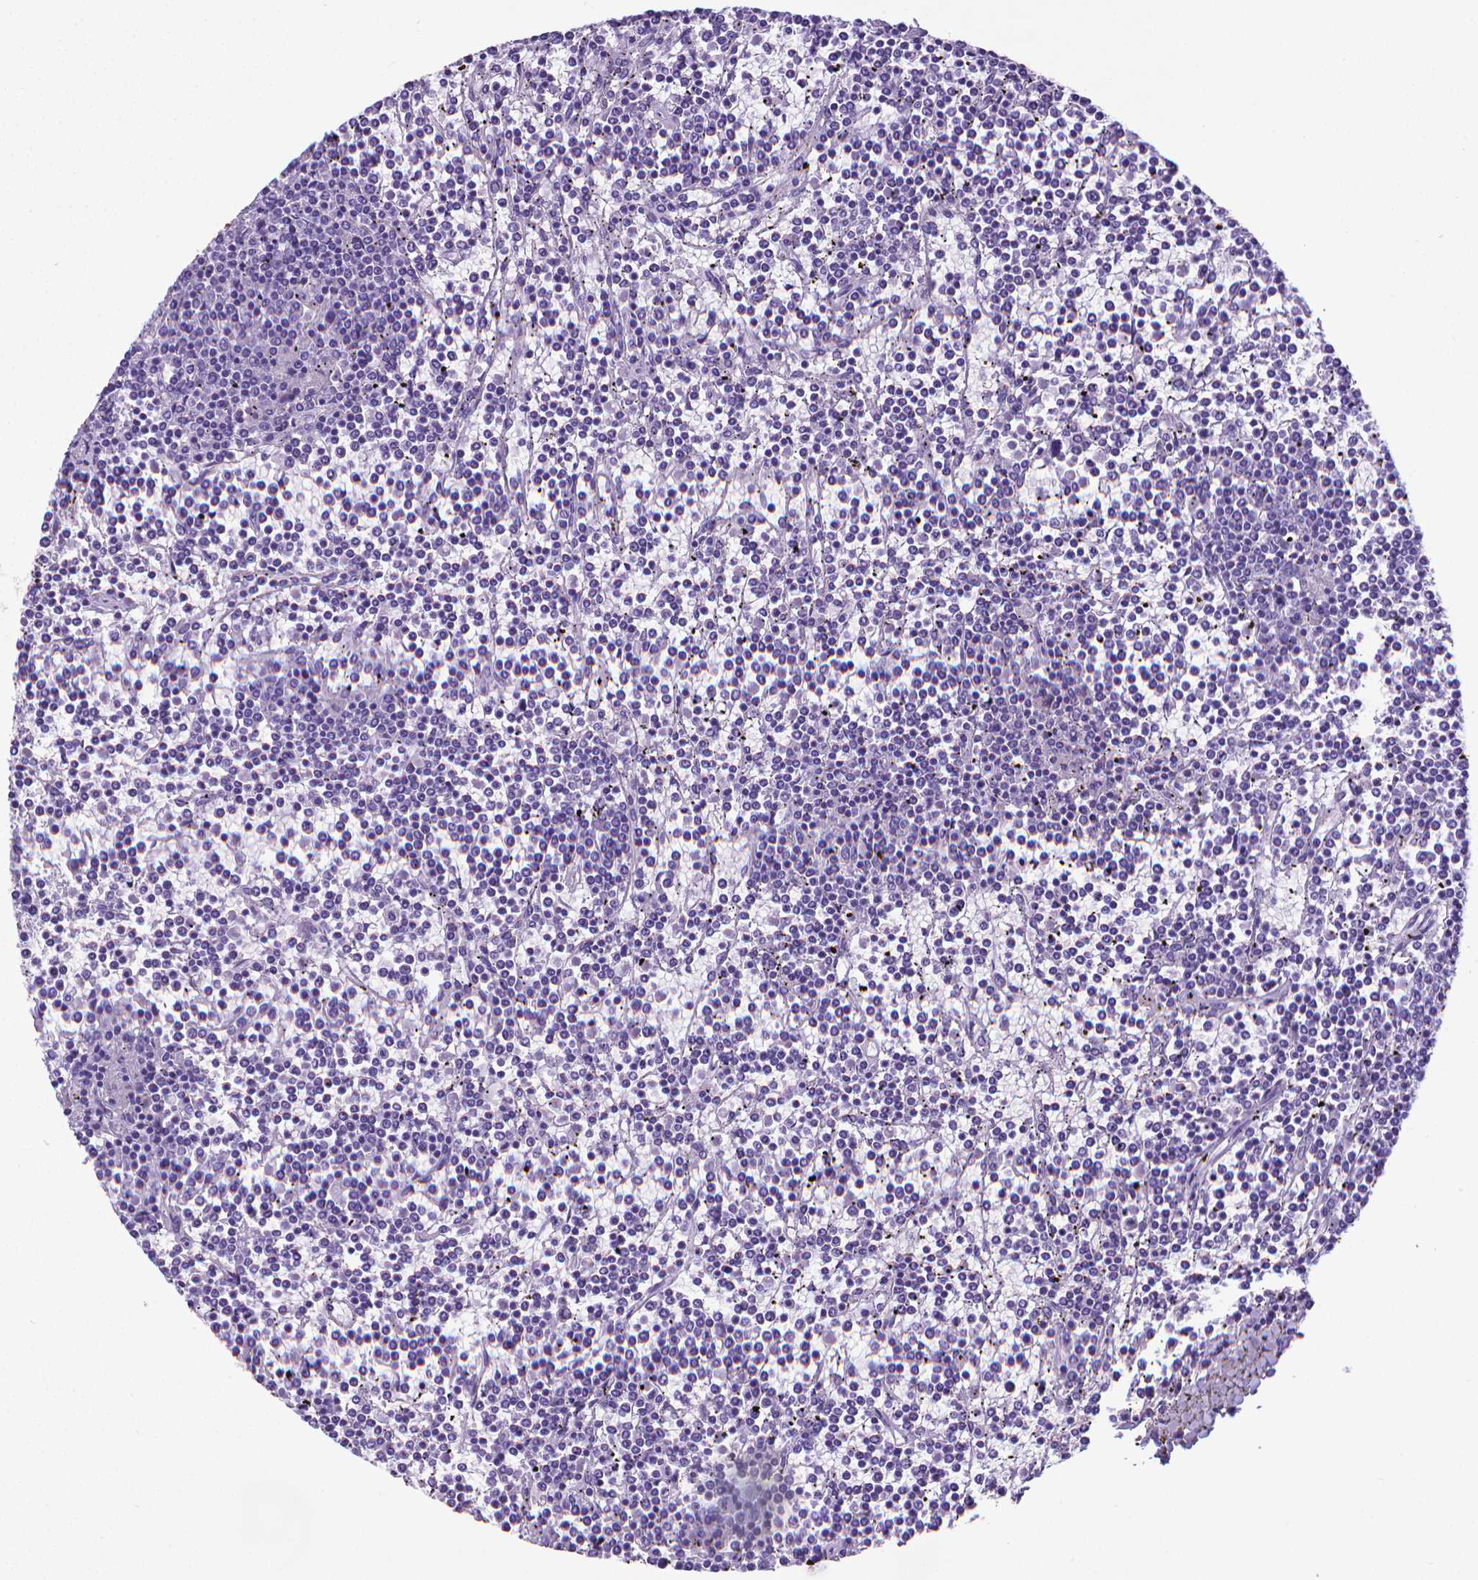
{"staining": {"intensity": "negative", "quantity": "none", "location": "none"}, "tissue": "lymphoma", "cell_type": "Tumor cells", "image_type": "cancer", "snomed": [{"axis": "morphology", "description": "Malignant lymphoma, non-Hodgkin's type, Low grade"}, {"axis": "topography", "description": "Spleen"}], "caption": "Tumor cells show no significant expression in lymphoma. (Immunohistochemistry, brightfield microscopy, high magnification).", "gene": "MFAP2", "patient": {"sex": "female", "age": 19}}